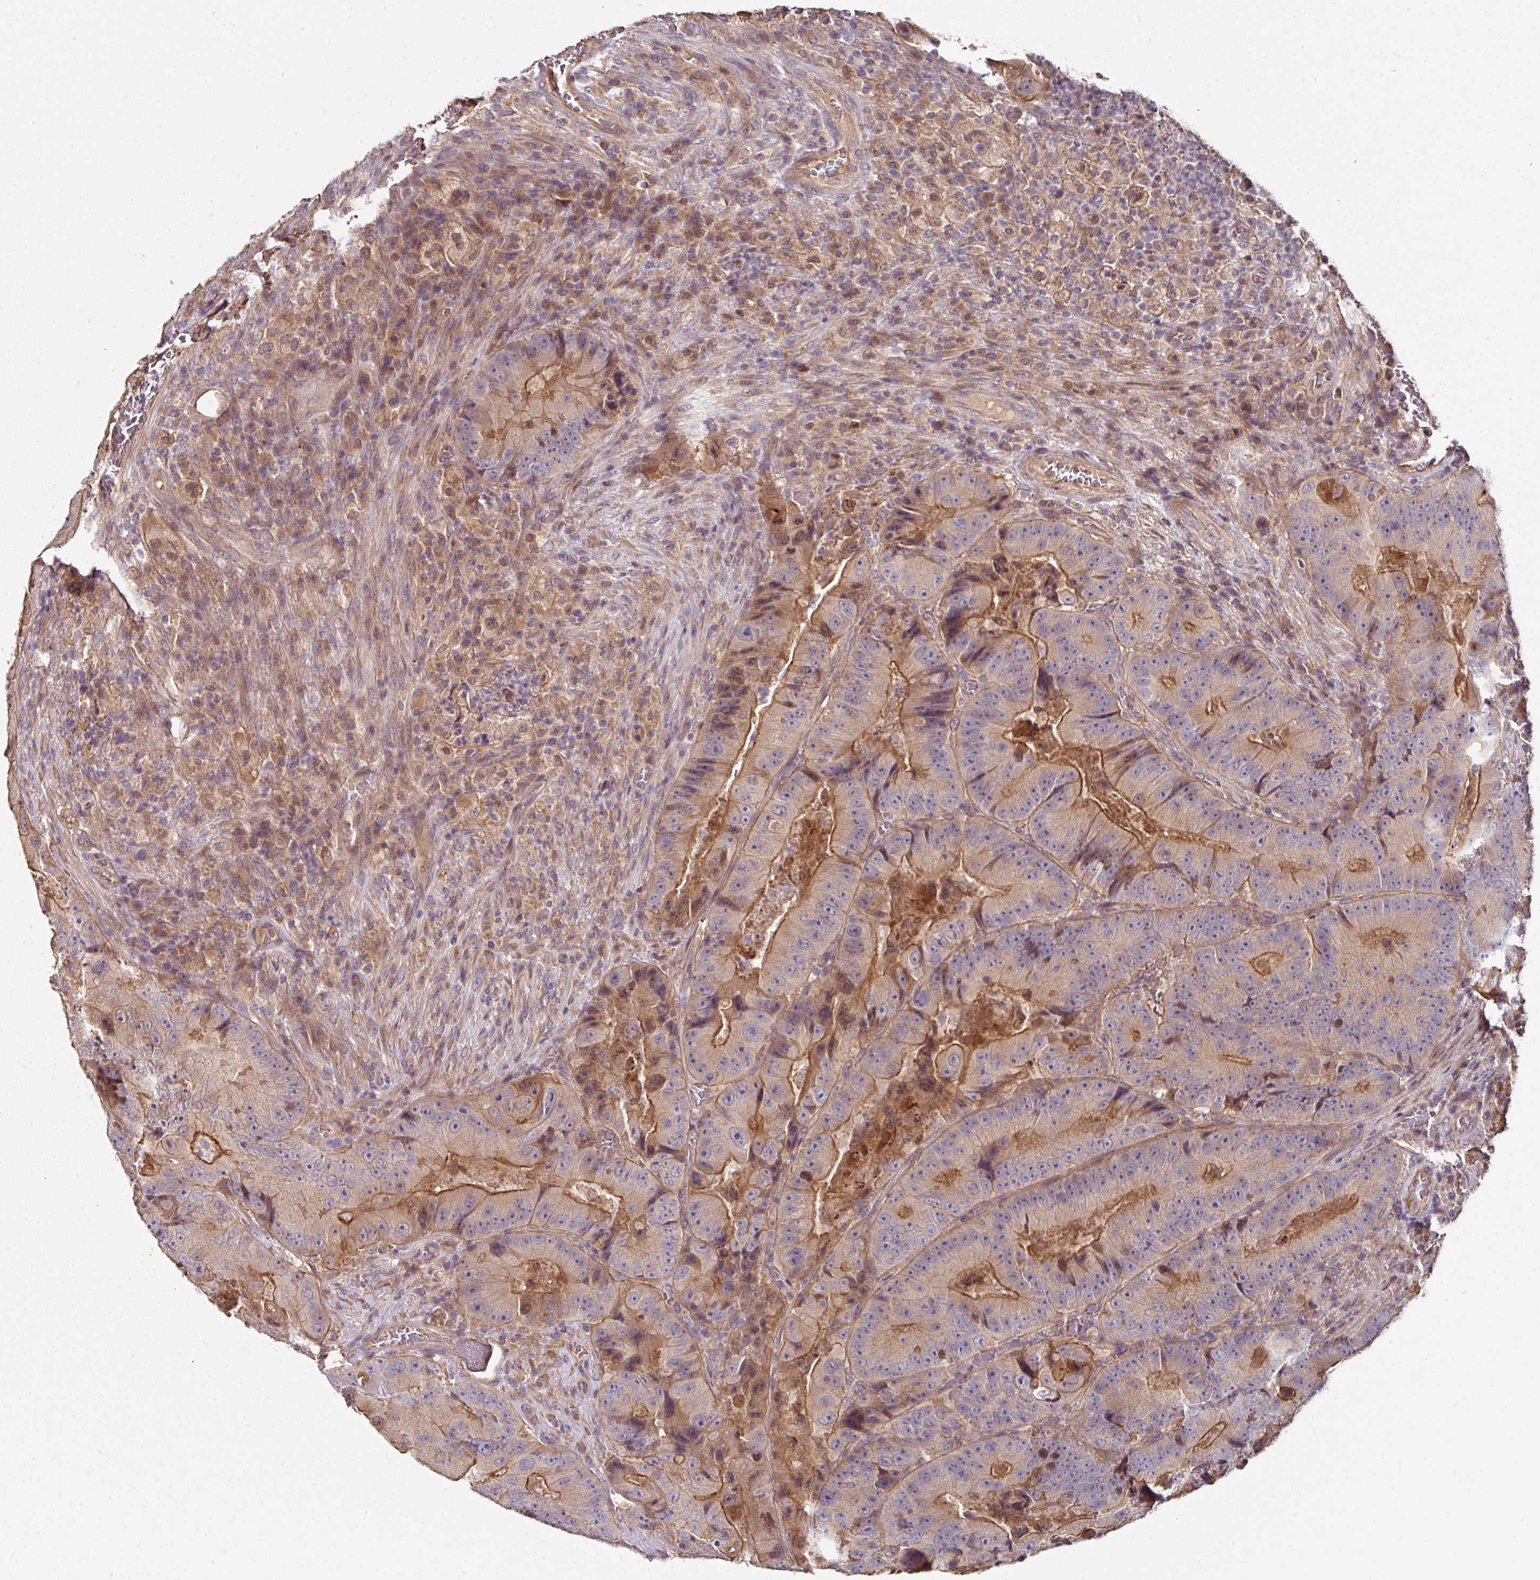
{"staining": {"intensity": "moderate", "quantity": "25%-75%", "location": "cytoplasmic/membranous"}, "tissue": "colorectal cancer", "cell_type": "Tumor cells", "image_type": "cancer", "snomed": [{"axis": "morphology", "description": "Adenocarcinoma, NOS"}, {"axis": "topography", "description": "Colon"}], "caption": "High-magnification brightfield microscopy of colorectal cancer (adenocarcinoma) stained with DAB (3,3'-diaminobenzidine) (brown) and counterstained with hematoxylin (blue). tumor cells exhibit moderate cytoplasmic/membranous staining is identified in about25%-75% of cells.", "gene": "C4orf48", "patient": {"sex": "female", "age": 86}}